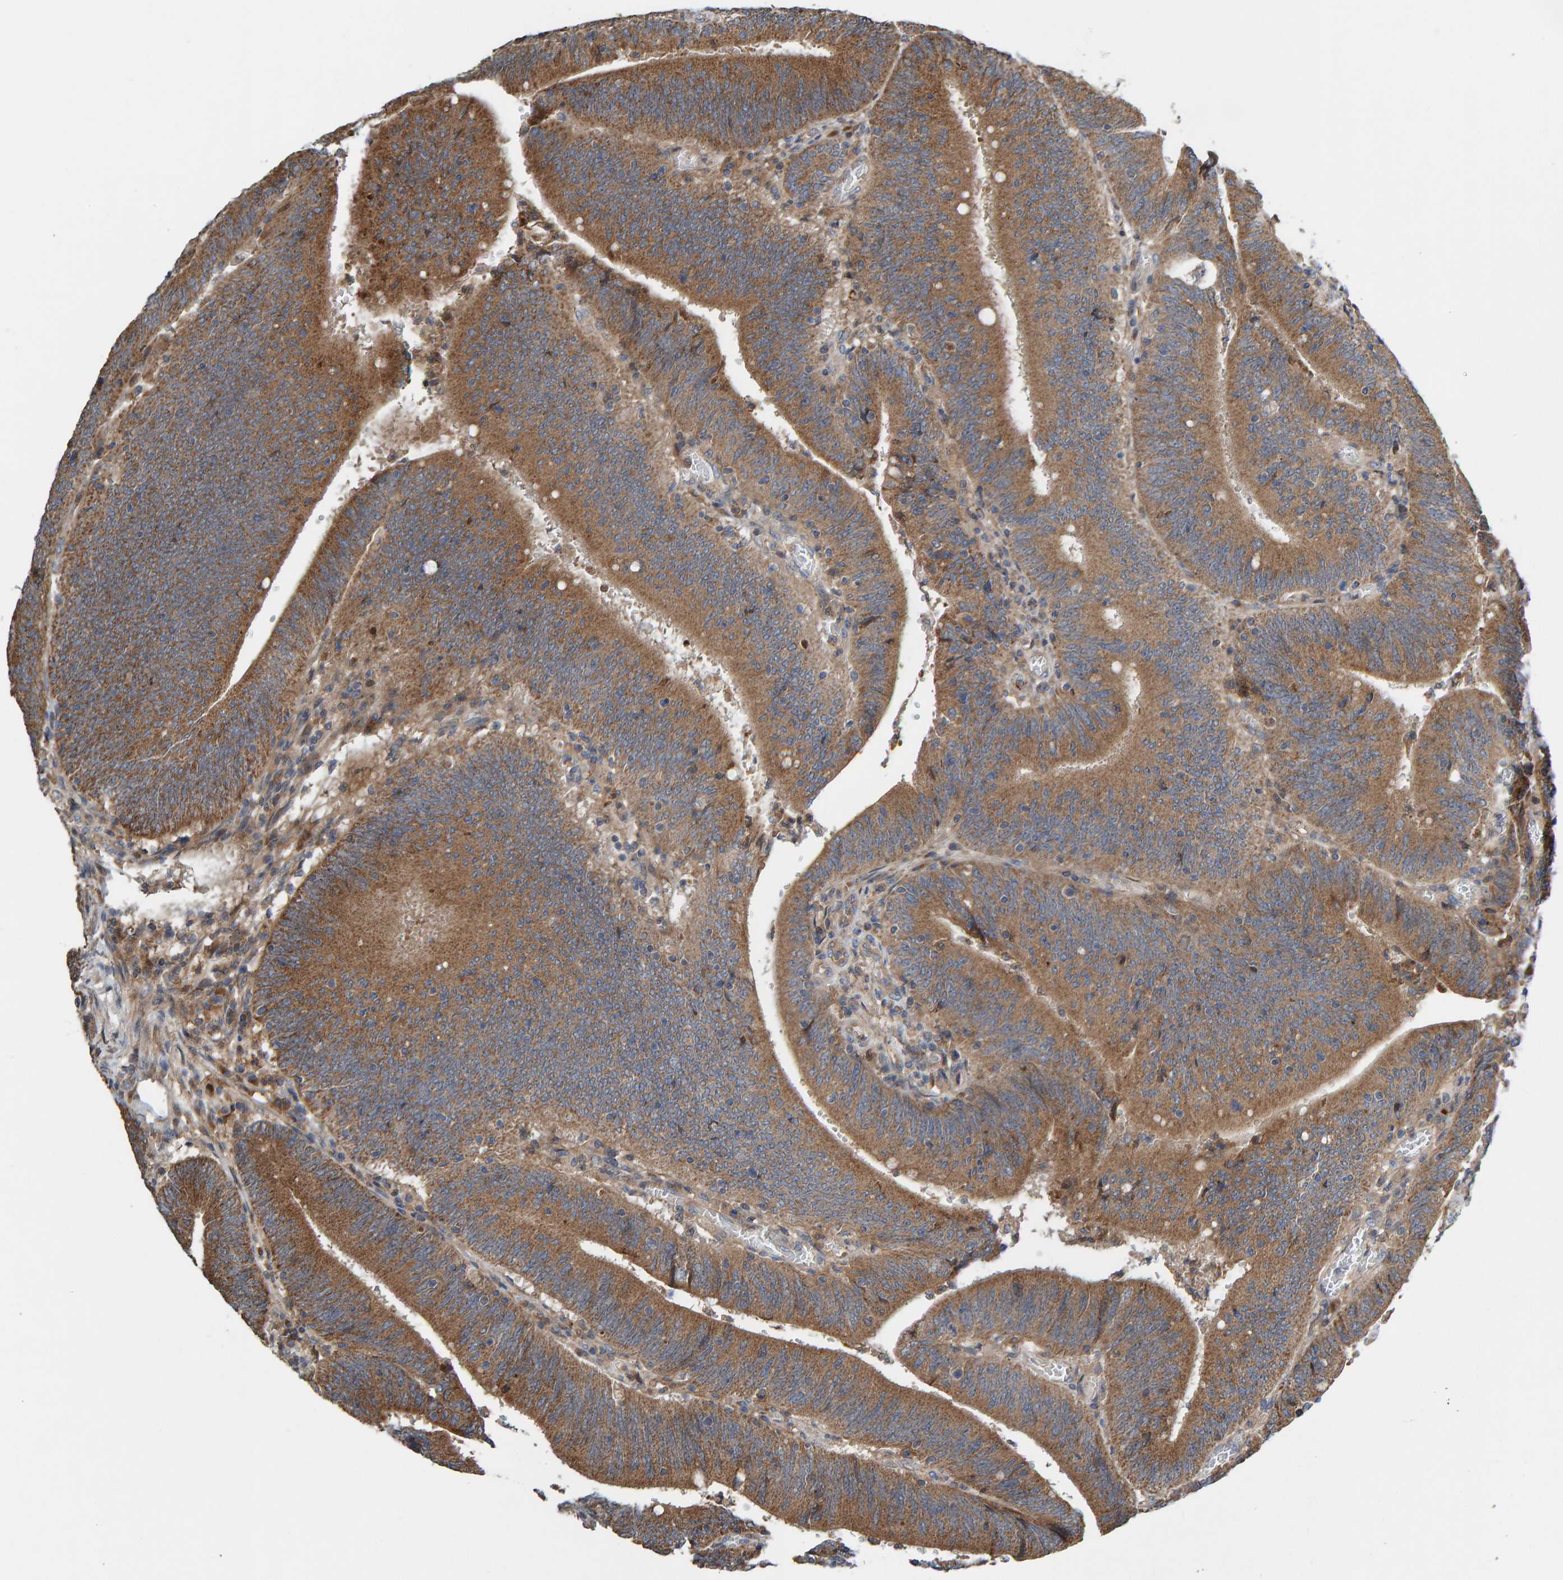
{"staining": {"intensity": "moderate", "quantity": ">75%", "location": "cytoplasmic/membranous"}, "tissue": "colorectal cancer", "cell_type": "Tumor cells", "image_type": "cancer", "snomed": [{"axis": "morphology", "description": "Normal tissue, NOS"}, {"axis": "morphology", "description": "Adenocarcinoma, NOS"}, {"axis": "topography", "description": "Rectum"}], "caption": "Brown immunohistochemical staining in human adenocarcinoma (colorectal) exhibits moderate cytoplasmic/membranous staining in about >75% of tumor cells.", "gene": "KIAA0753", "patient": {"sex": "female", "age": 66}}